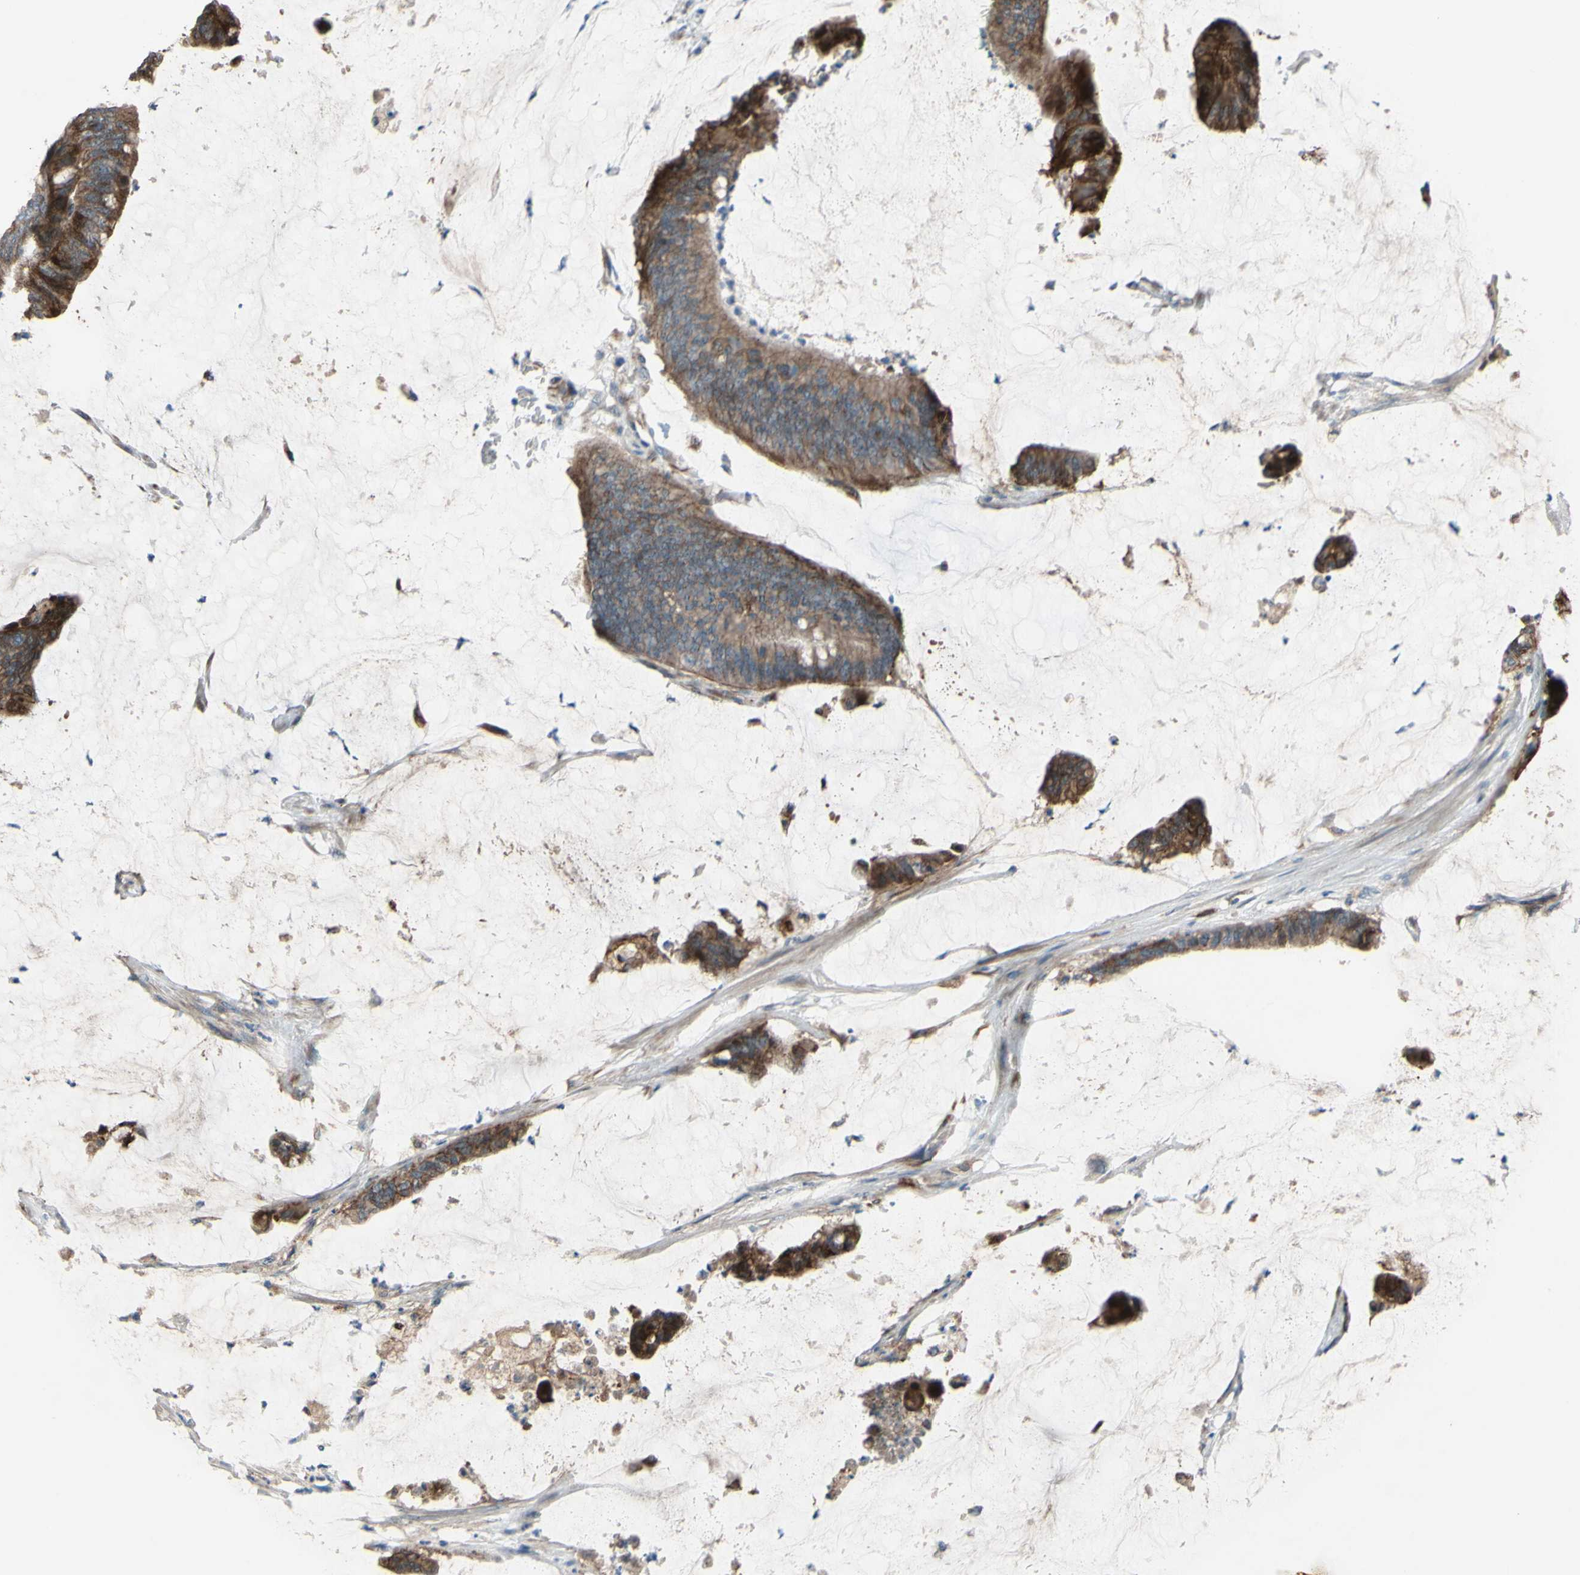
{"staining": {"intensity": "strong", "quantity": "25%-75%", "location": "cytoplasmic/membranous"}, "tissue": "colorectal cancer", "cell_type": "Tumor cells", "image_type": "cancer", "snomed": [{"axis": "morphology", "description": "Adenocarcinoma, NOS"}, {"axis": "topography", "description": "Rectum"}], "caption": "Immunohistochemistry (IHC) of colorectal adenocarcinoma exhibits high levels of strong cytoplasmic/membranous expression in approximately 25%-75% of tumor cells.", "gene": "CDCP1", "patient": {"sex": "female", "age": 66}}